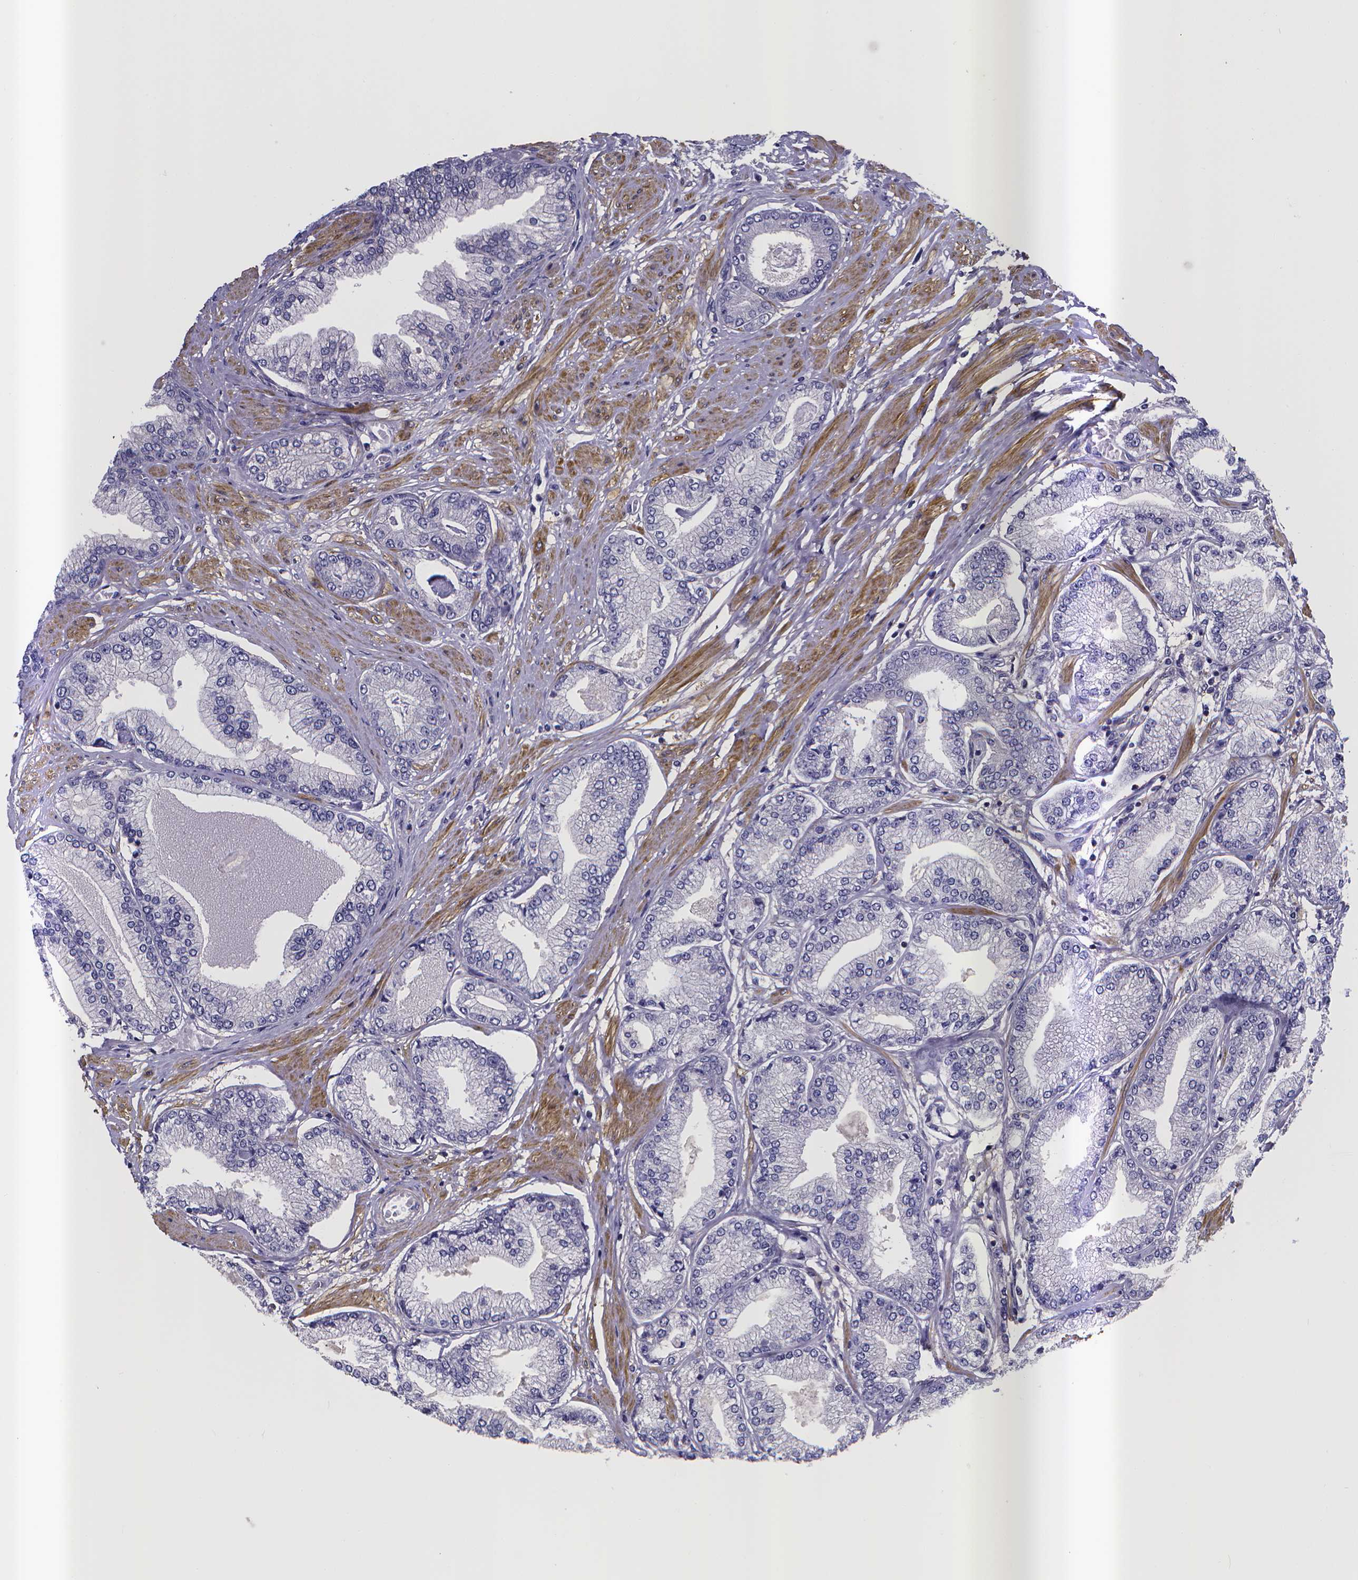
{"staining": {"intensity": "negative", "quantity": "none", "location": "none"}, "tissue": "prostate cancer", "cell_type": "Tumor cells", "image_type": "cancer", "snomed": [{"axis": "morphology", "description": "Adenocarcinoma, Low grade"}, {"axis": "topography", "description": "Prostate"}], "caption": "Tumor cells are negative for protein expression in human prostate cancer.", "gene": "RERG", "patient": {"sex": "male", "age": 55}}